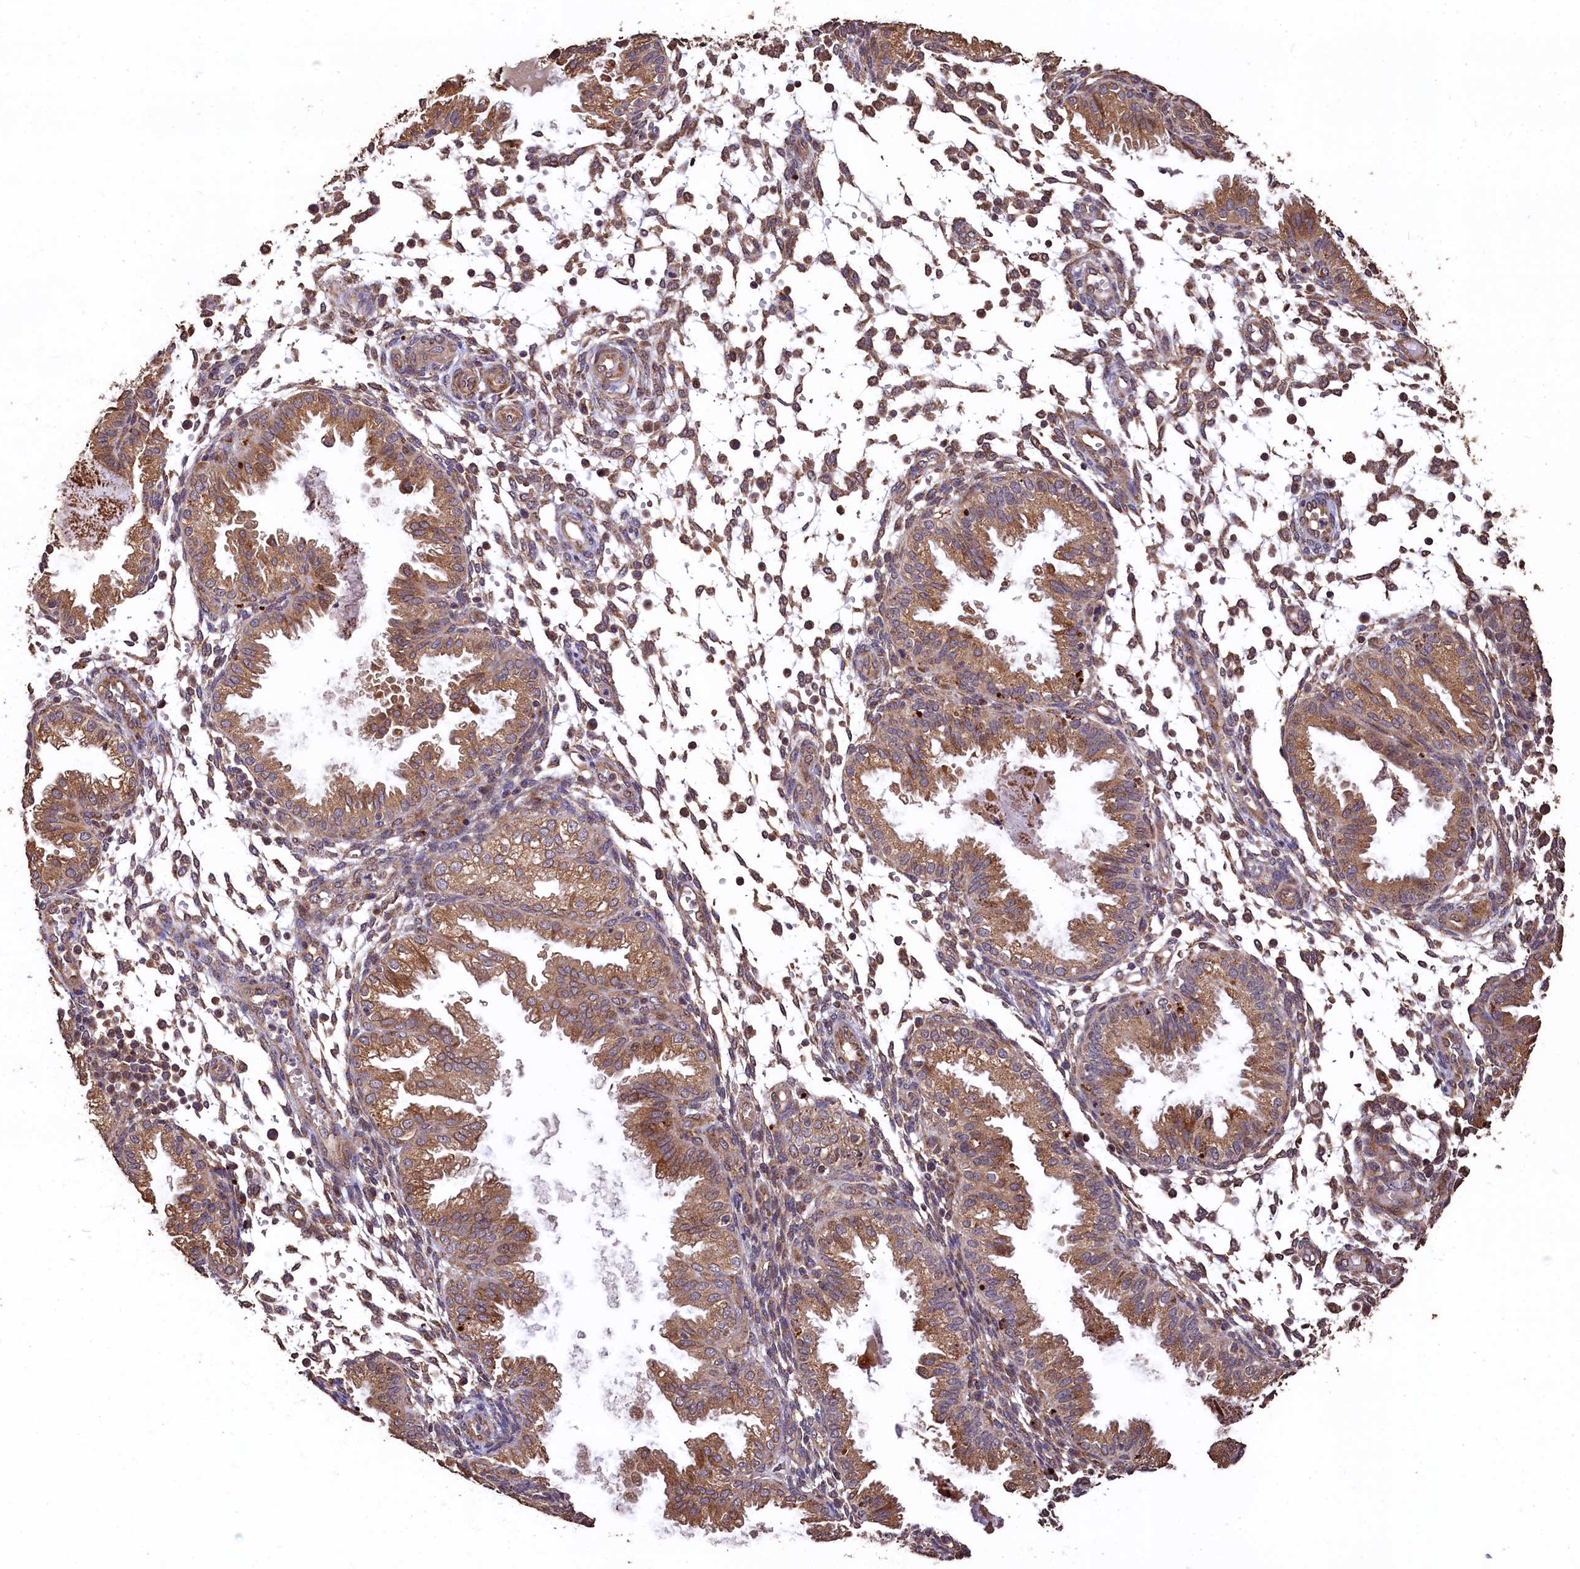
{"staining": {"intensity": "moderate", "quantity": "<25%", "location": "cytoplasmic/membranous"}, "tissue": "endometrium", "cell_type": "Cells in endometrial stroma", "image_type": "normal", "snomed": [{"axis": "morphology", "description": "Normal tissue, NOS"}, {"axis": "topography", "description": "Endometrium"}], "caption": "Normal endometrium exhibits moderate cytoplasmic/membranous staining in approximately <25% of cells in endometrial stroma, visualized by immunohistochemistry. (Brightfield microscopy of DAB IHC at high magnification).", "gene": "LSM4", "patient": {"sex": "female", "age": 33}}